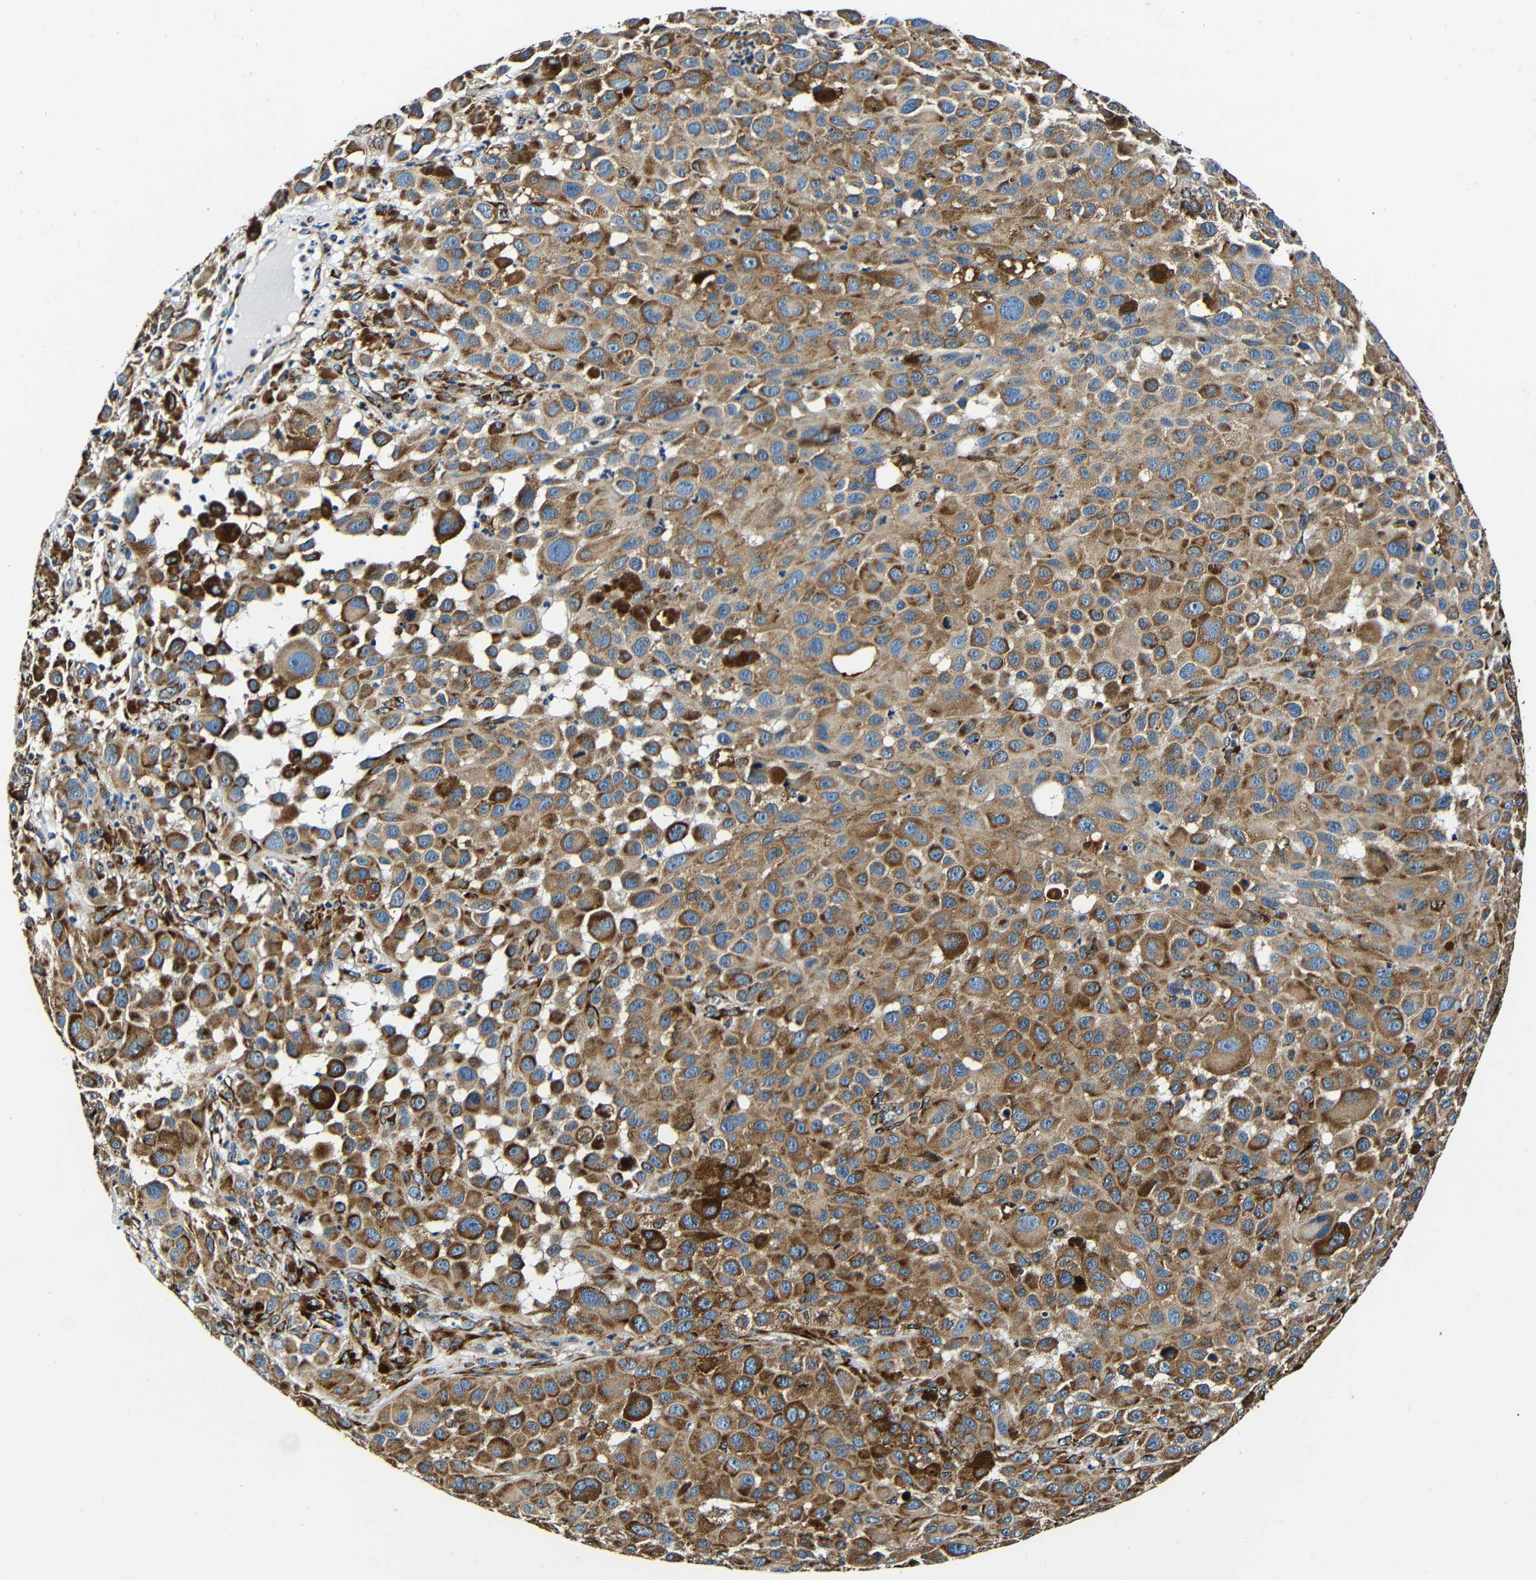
{"staining": {"intensity": "moderate", "quantity": ">75%", "location": "cytoplasmic/membranous"}, "tissue": "melanoma", "cell_type": "Tumor cells", "image_type": "cancer", "snomed": [{"axis": "morphology", "description": "Malignant melanoma, NOS"}, {"axis": "topography", "description": "Skin"}], "caption": "Immunohistochemical staining of human melanoma demonstrates medium levels of moderate cytoplasmic/membranous staining in about >75% of tumor cells.", "gene": "RRBP1", "patient": {"sex": "male", "age": 96}}